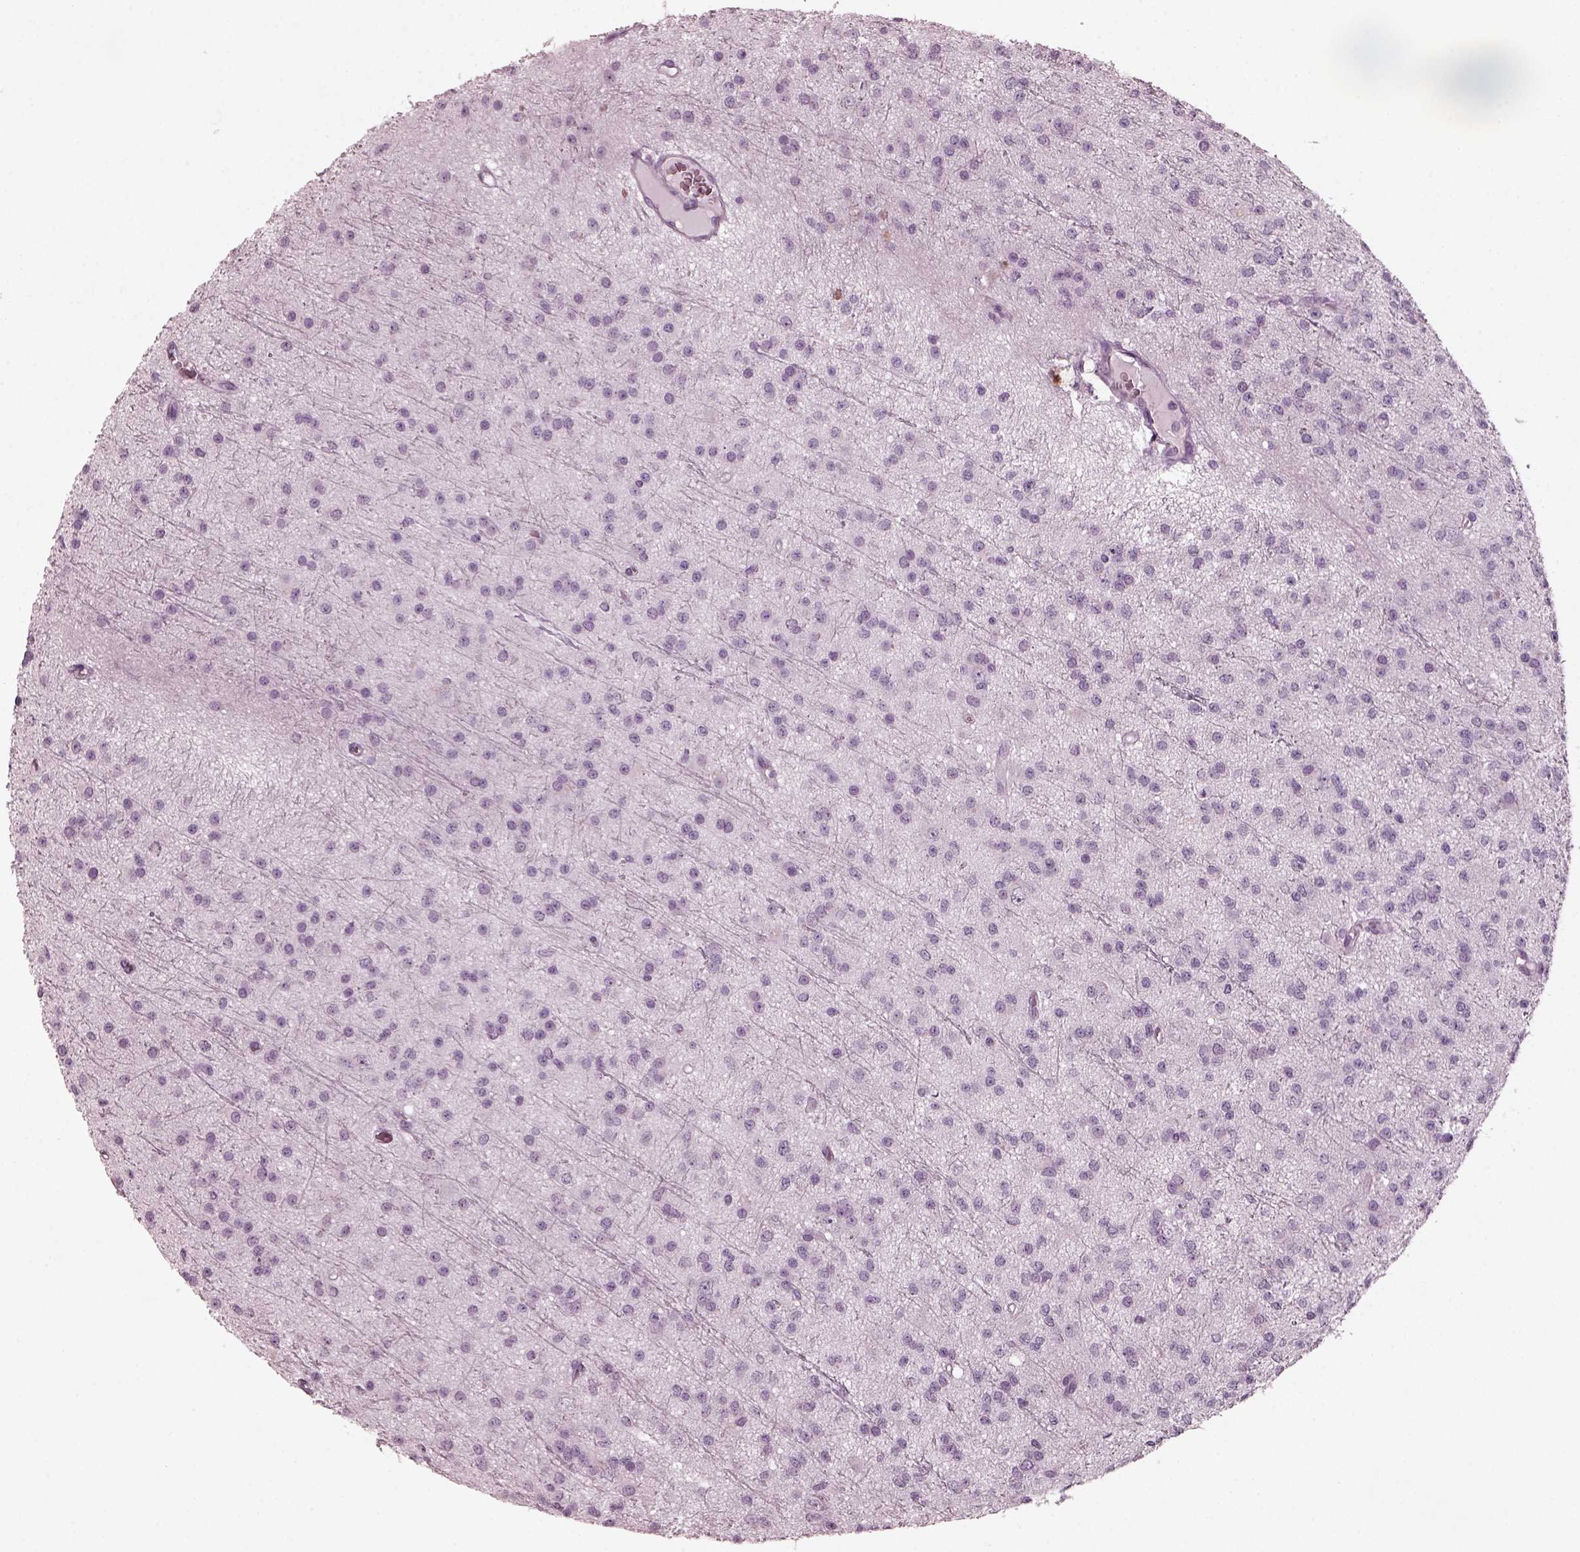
{"staining": {"intensity": "negative", "quantity": "none", "location": "none"}, "tissue": "glioma", "cell_type": "Tumor cells", "image_type": "cancer", "snomed": [{"axis": "morphology", "description": "Glioma, malignant, Low grade"}, {"axis": "topography", "description": "Brain"}], "caption": "High magnification brightfield microscopy of malignant glioma (low-grade) stained with DAB (3,3'-diaminobenzidine) (brown) and counterstained with hematoxylin (blue): tumor cells show no significant positivity.", "gene": "RCVRN", "patient": {"sex": "male", "age": 27}}